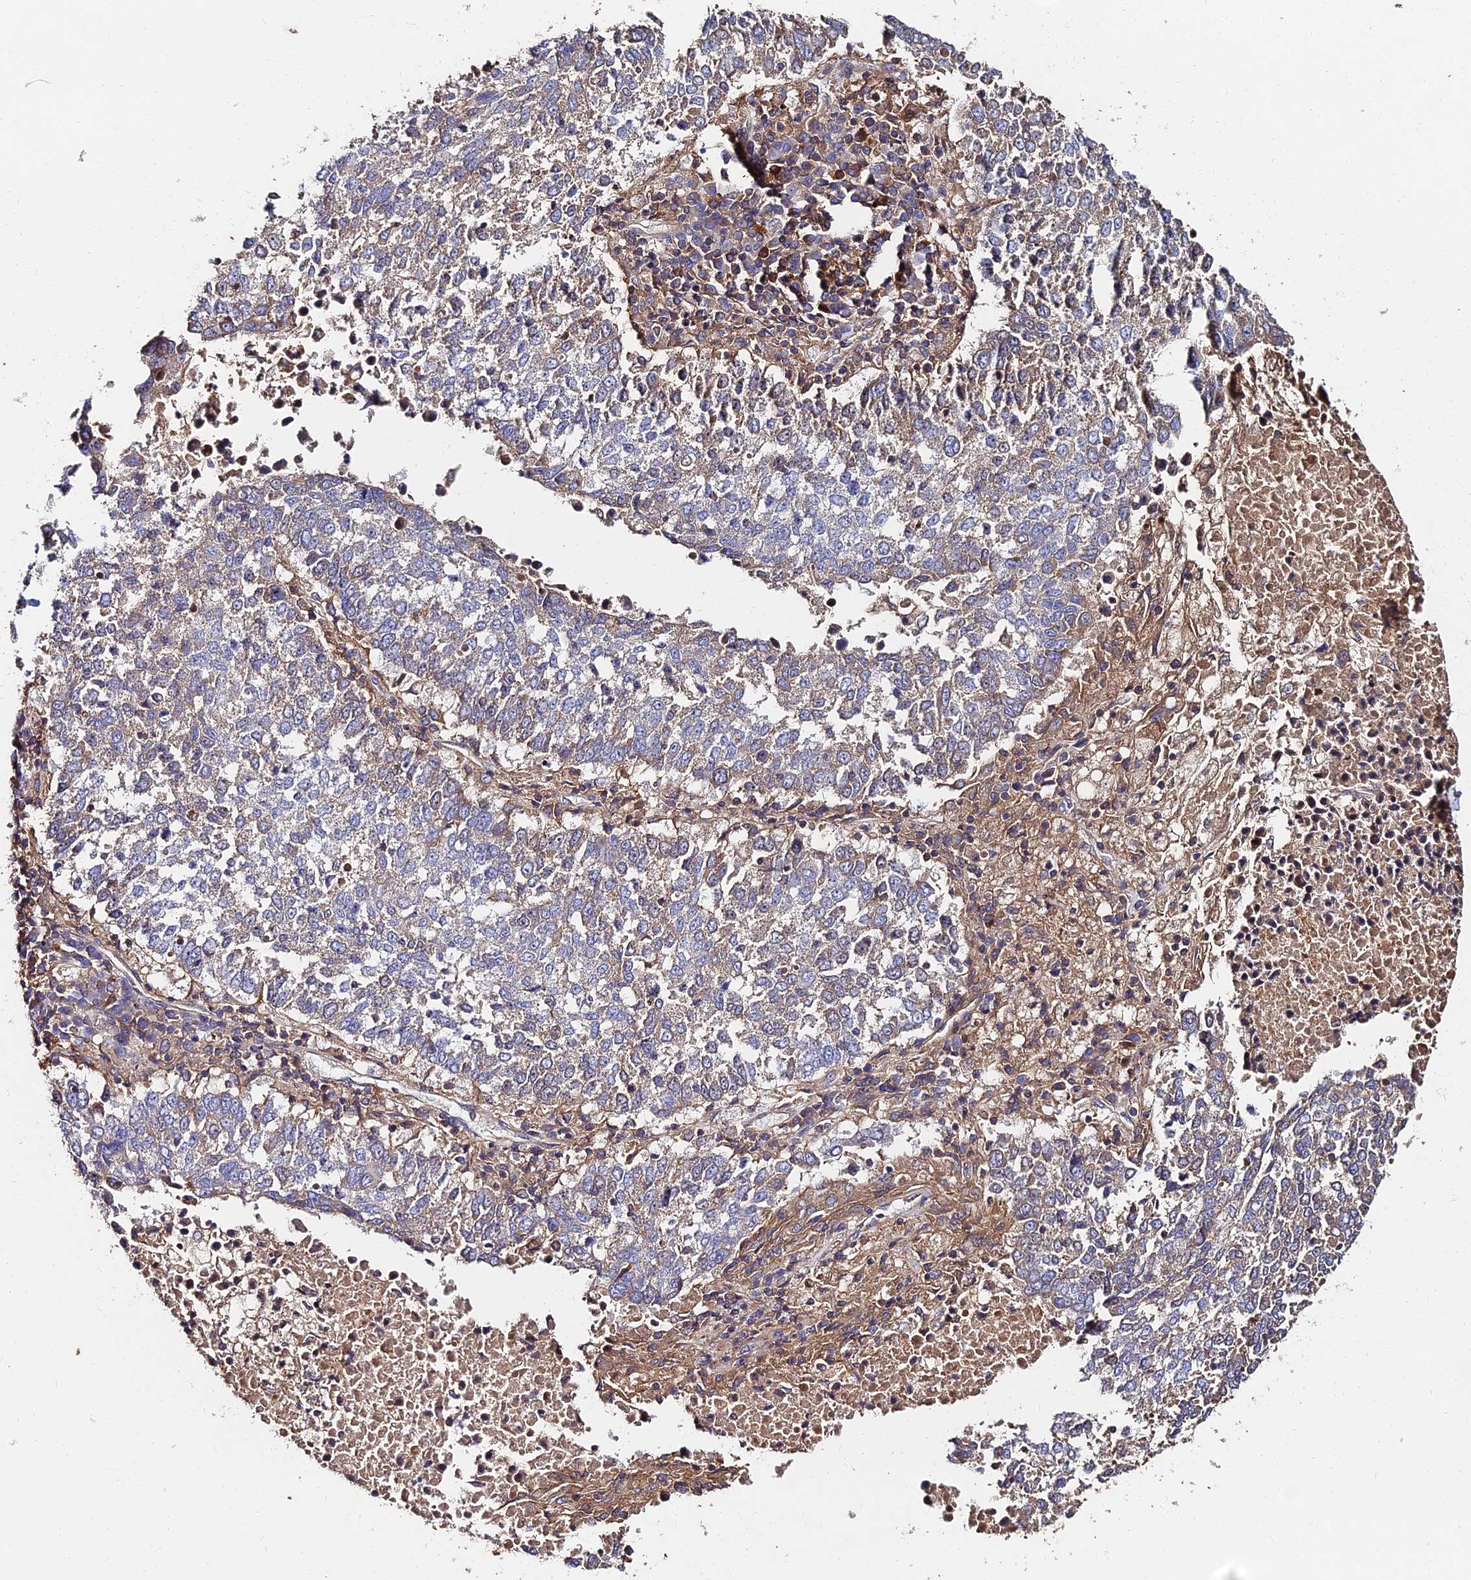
{"staining": {"intensity": "weak", "quantity": "25%-75%", "location": "cytoplasmic/membranous"}, "tissue": "lung cancer", "cell_type": "Tumor cells", "image_type": "cancer", "snomed": [{"axis": "morphology", "description": "Squamous cell carcinoma, NOS"}, {"axis": "topography", "description": "Lung"}], "caption": "Immunohistochemistry histopathology image of human lung cancer (squamous cell carcinoma) stained for a protein (brown), which shows low levels of weak cytoplasmic/membranous expression in about 25%-75% of tumor cells.", "gene": "EXT1", "patient": {"sex": "male", "age": 73}}